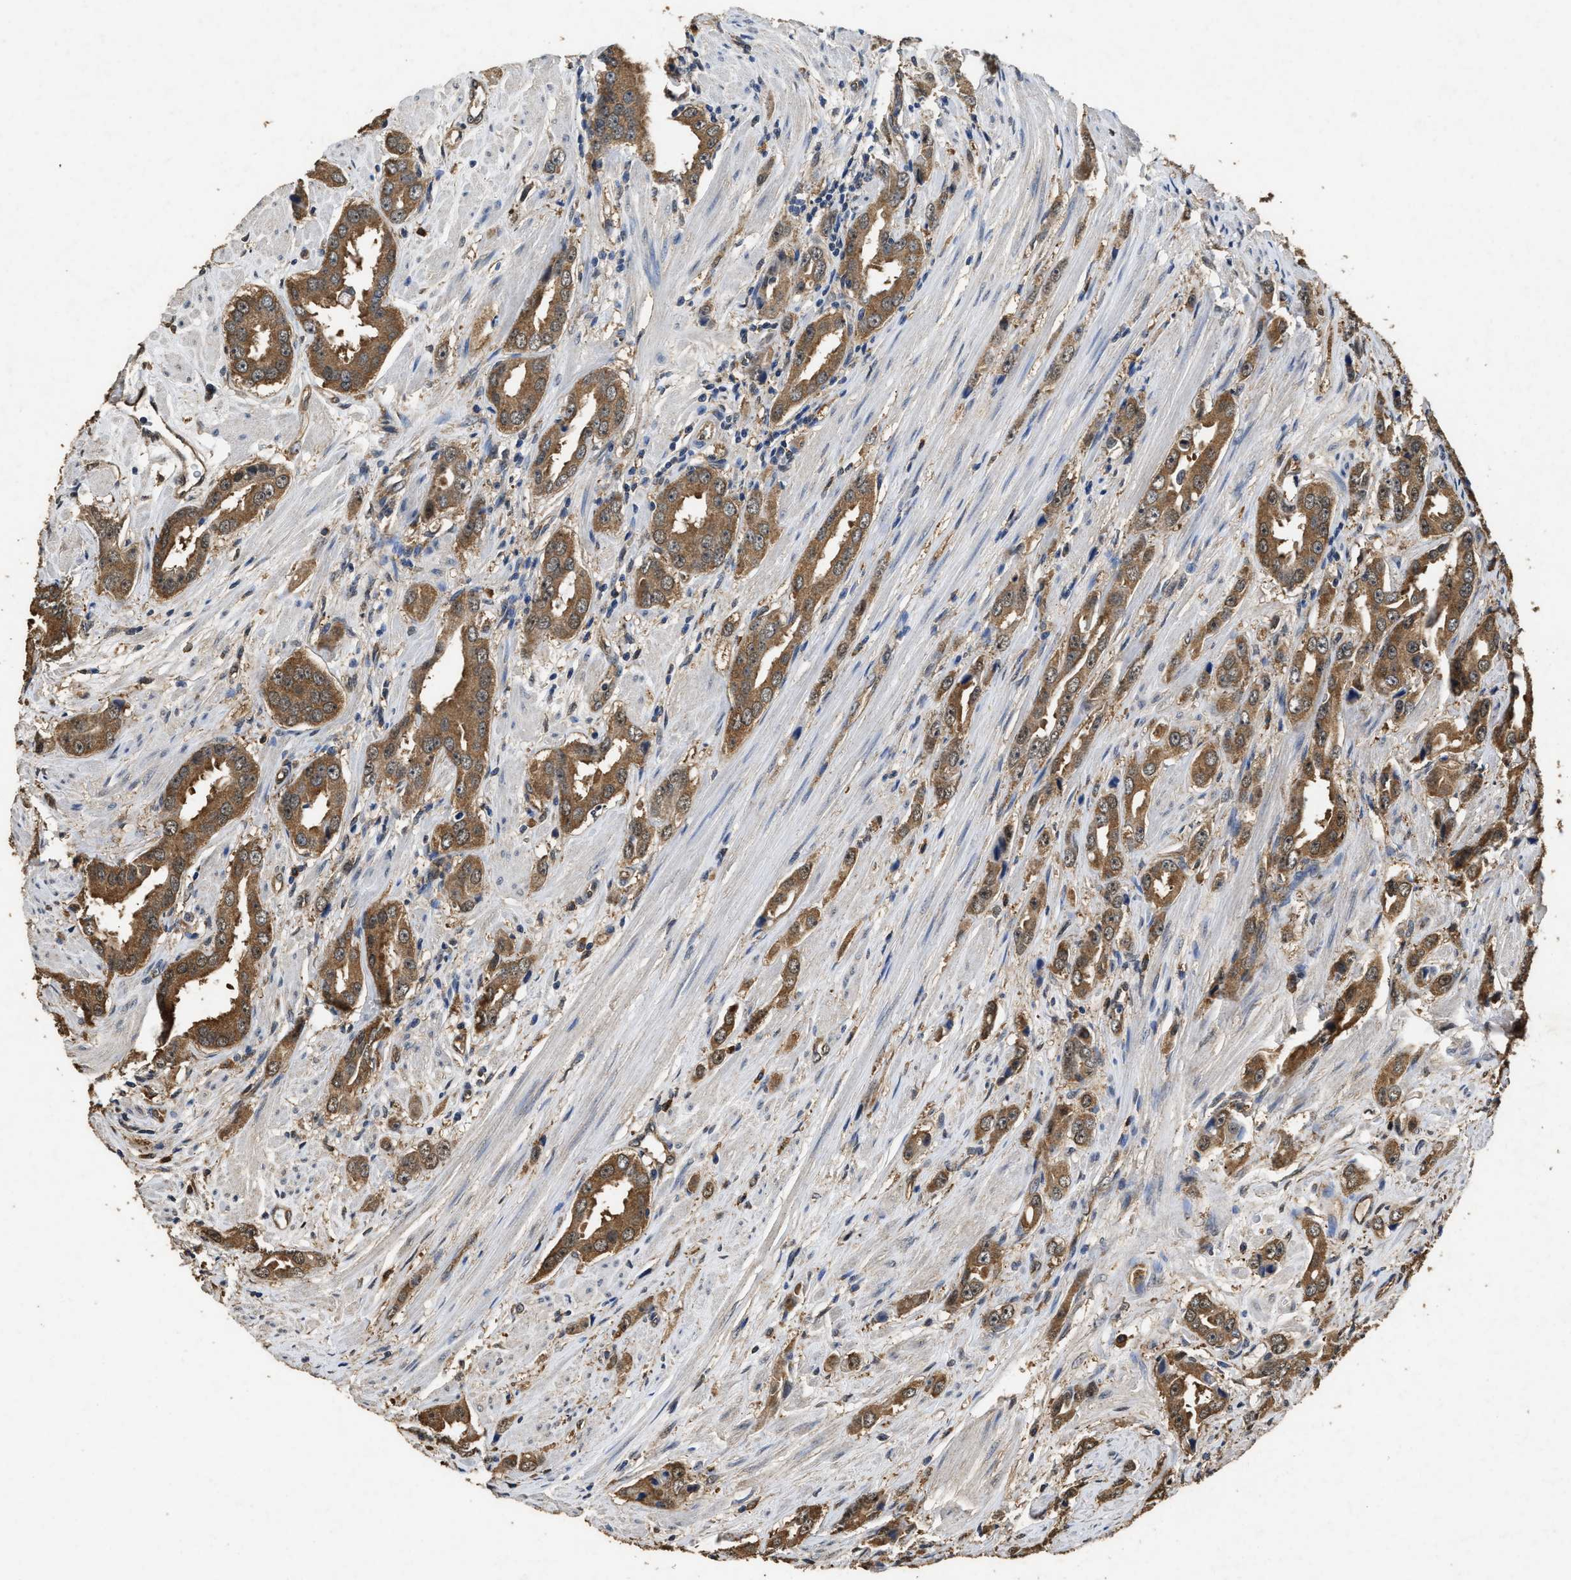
{"staining": {"intensity": "moderate", "quantity": ">75%", "location": "cytoplasmic/membranous,nuclear"}, "tissue": "prostate cancer", "cell_type": "Tumor cells", "image_type": "cancer", "snomed": [{"axis": "morphology", "description": "Adenocarcinoma, Medium grade"}, {"axis": "topography", "description": "Prostate"}], "caption": "Immunohistochemistry (DAB (3,3'-diaminobenzidine)) staining of prostate cancer exhibits moderate cytoplasmic/membranous and nuclear protein staining in approximately >75% of tumor cells.", "gene": "YWHAE", "patient": {"sex": "male", "age": 53}}